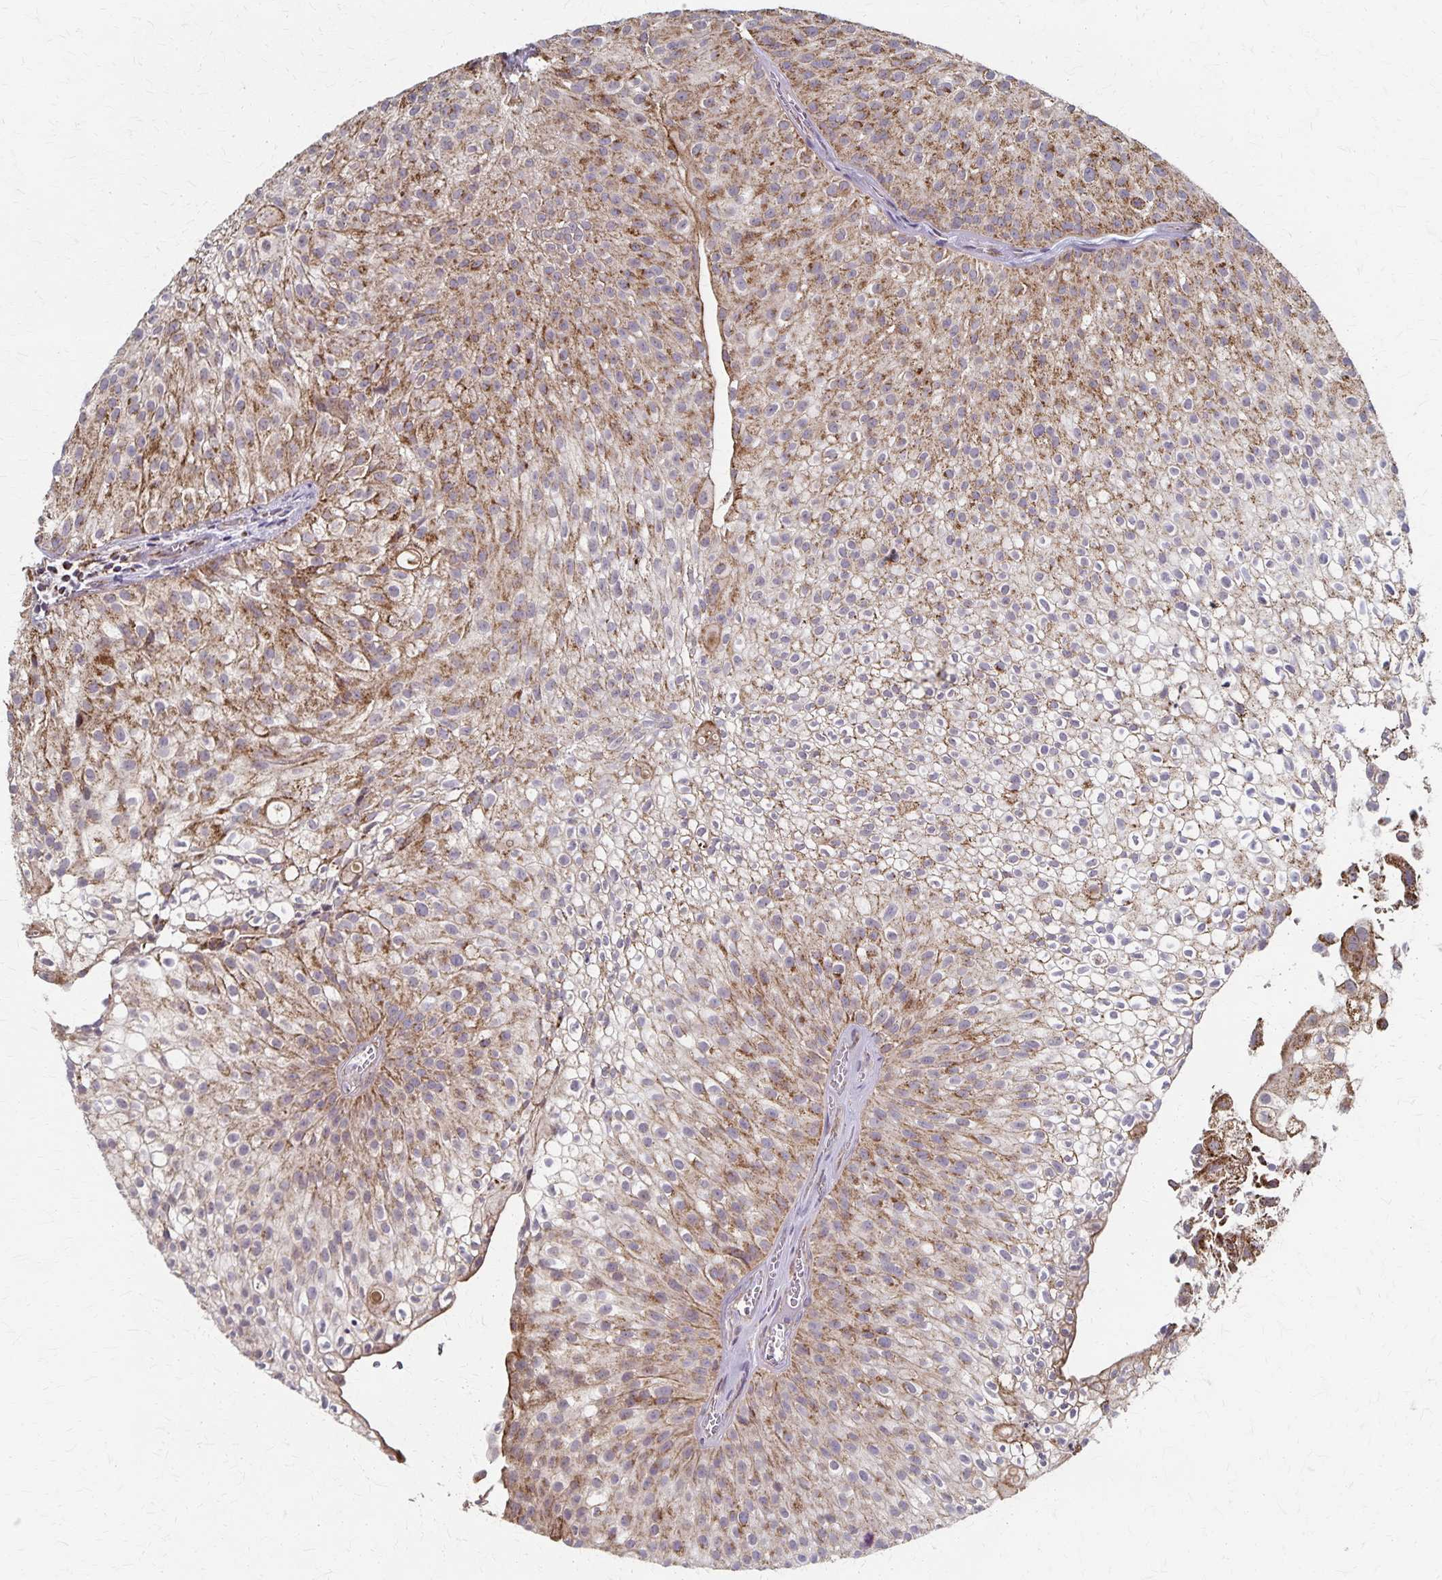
{"staining": {"intensity": "moderate", "quantity": ">75%", "location": "cytoplasmic/membranous"}, "tissue": "urothelial cancer", "cell_type": "Tumor cells", "image_type": "cancer", "snomed": [{"axis": "morphology", "description": "Urothelial carcinoma, Low grade"}, {"axis": "topography", "description": "Urinary bladder"}], "caption": "Protein staining of urothelial cancer tissue displays moderate cytoplasmic/membranous positivity in approximately >75% of tumor cells.", "gene": "DYRK4", "patient": {"sex": "male", "age": 70}}